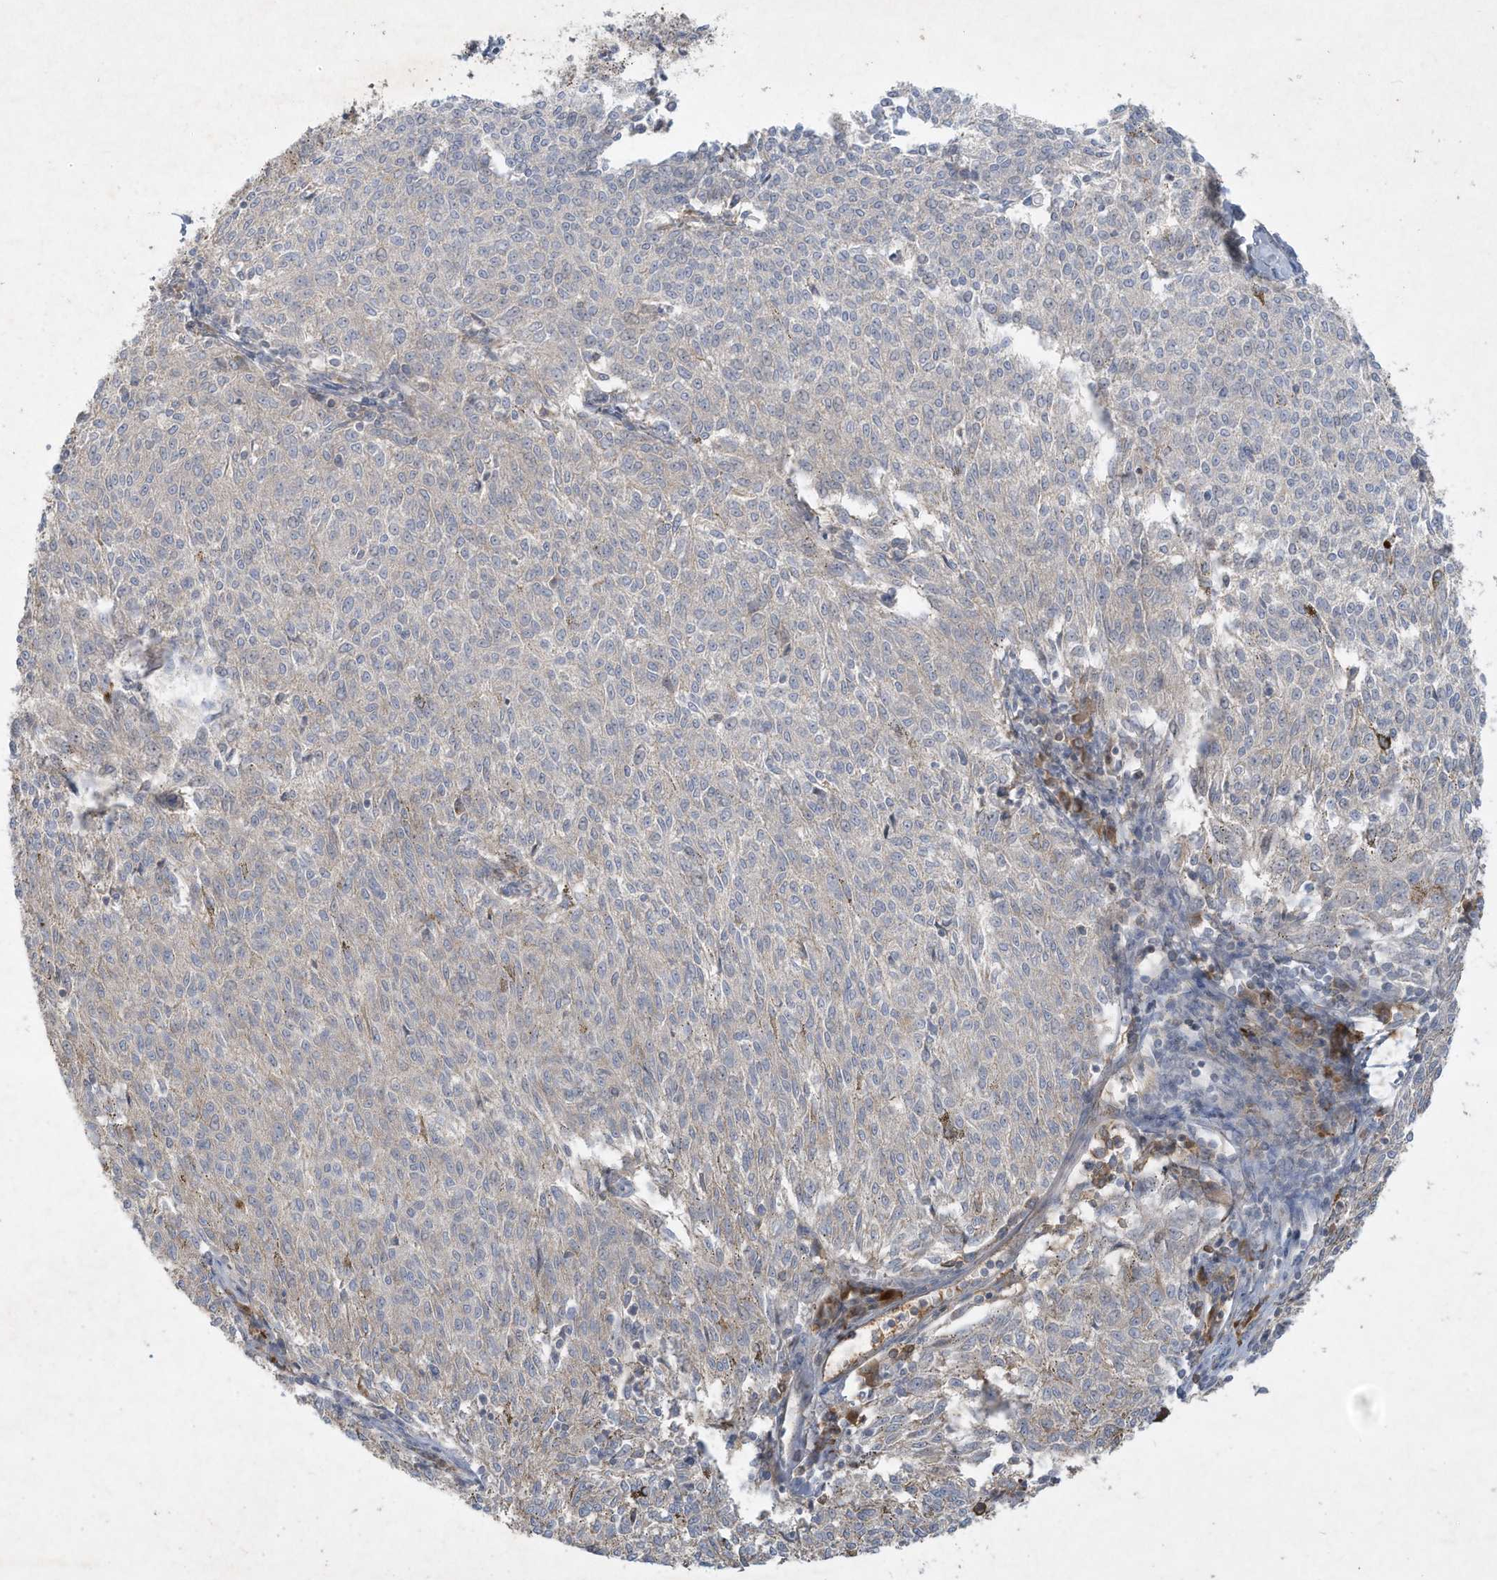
{"staining": {"intensity": "negative", "quantity": "none", "location": "none"}, "tissue": "melanoma", "cell_type": "Tumor cells", "image_type": "cancer", "snomed": [{"axis": "morphology", "description": "Malignant melanoma, NOS"}, {"axis": "topography", "description": "Skin"}], "caption": "This is a image of immunohistochemistry staining of melanoma, which shows no staining in tumor cells. The staining is performed using DAB brown chromogen with nuclei counter-stained in using hematoxylin.", "gene": "FETUB", "patient": {"sex": "female", "age": 72}}